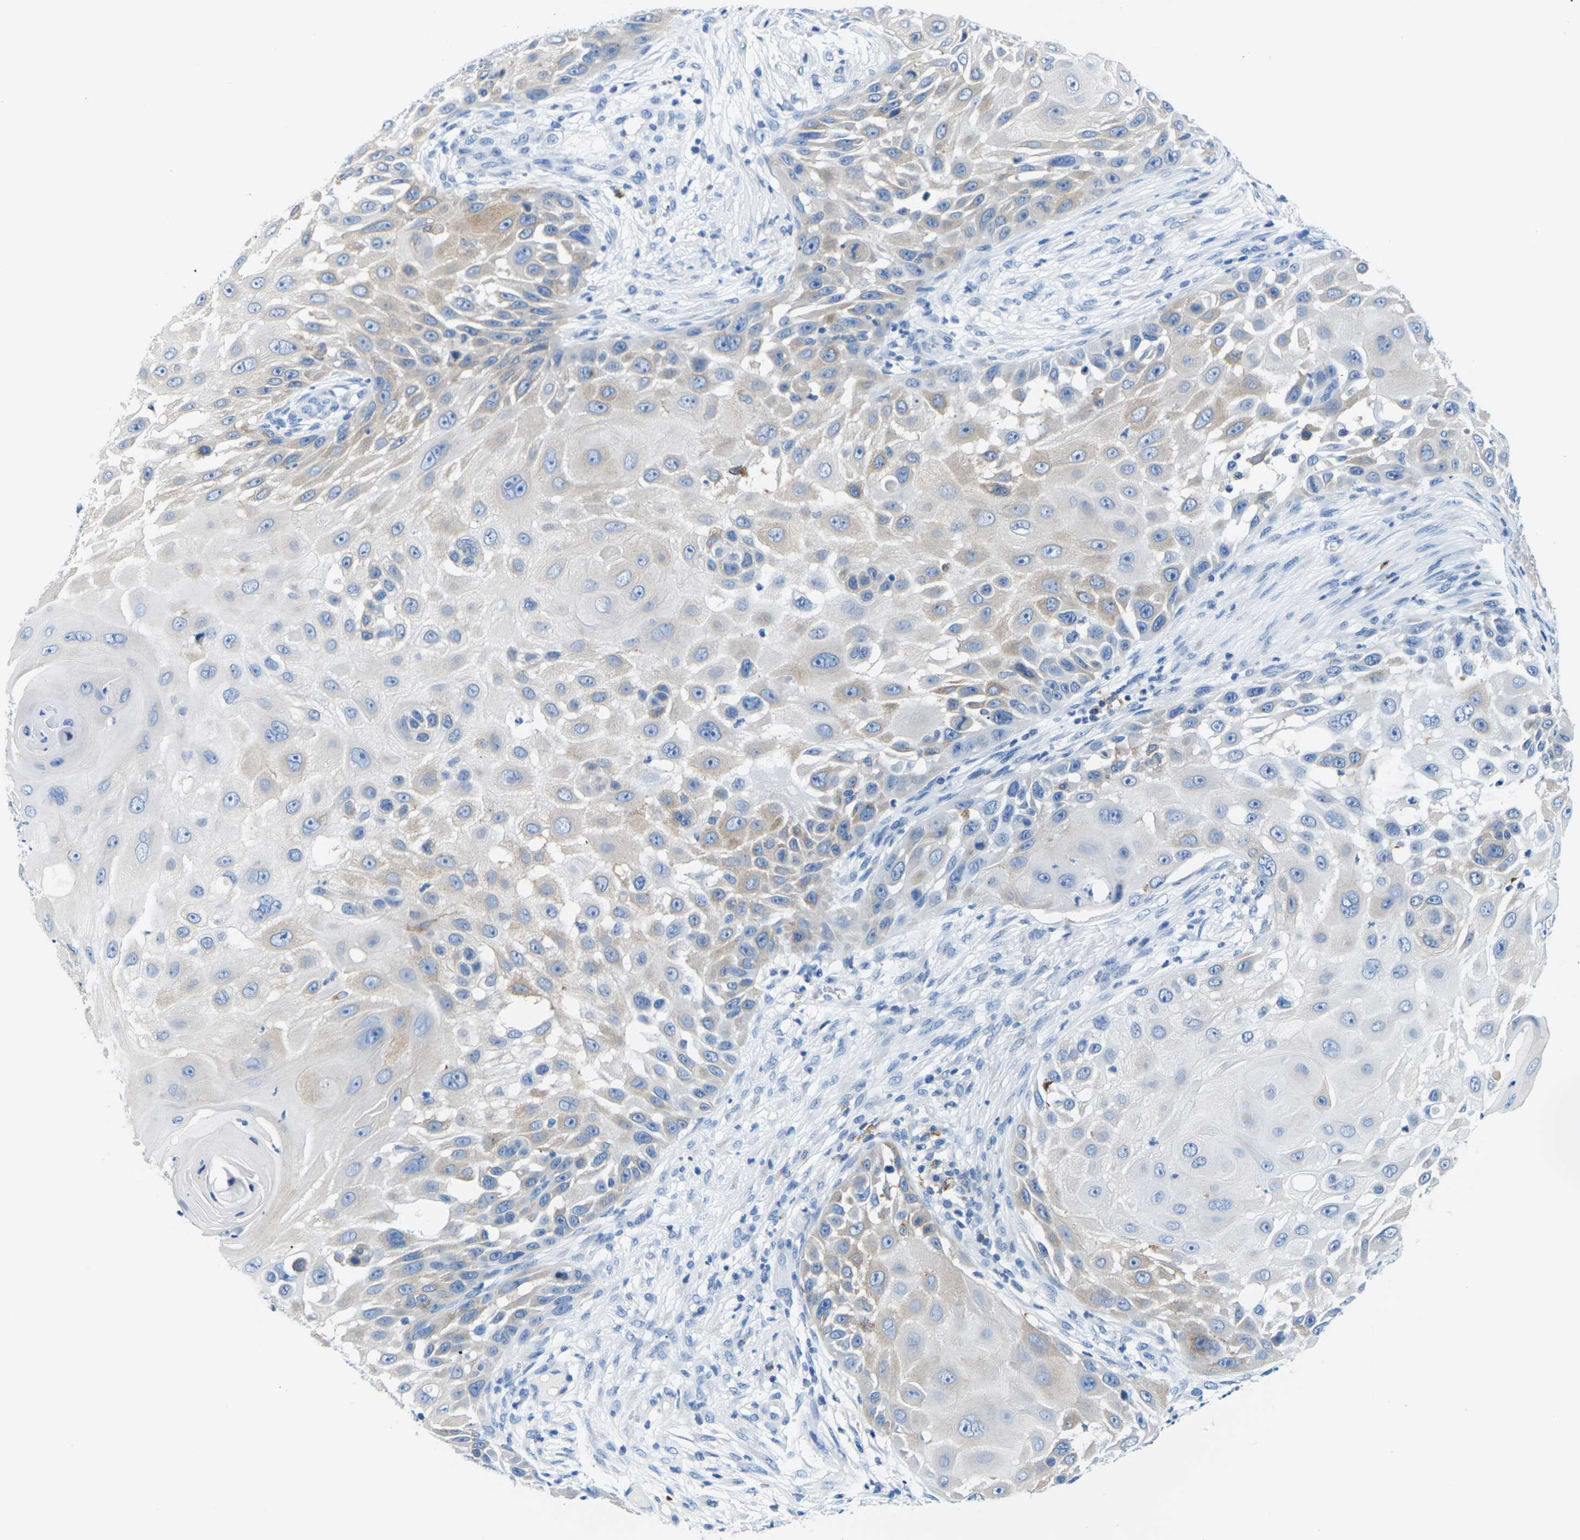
{"staining": {"intensity": "weak", "quantity": "<25%", "location": "cytoplasmic/membranous"}, "tissue": "skin cancer", "cell_type": "Tumor cells", "image_type": "cancer", "snomed": [{"axis": "morphology", "description": "Squamous cell carcinoma, NOS"}, {"axis": "topography", "description": "Skin"}], "caption": "Immunohistochemical staining of human skin squamous cell carcinoma displays no significant staining in tumor cells. The staining is performed using DAB brown chromogen with nuclei counter-stained in using hematoxylin.", "gene": "SYNGR2", "patient": {"sex": "female", "age": 44}}